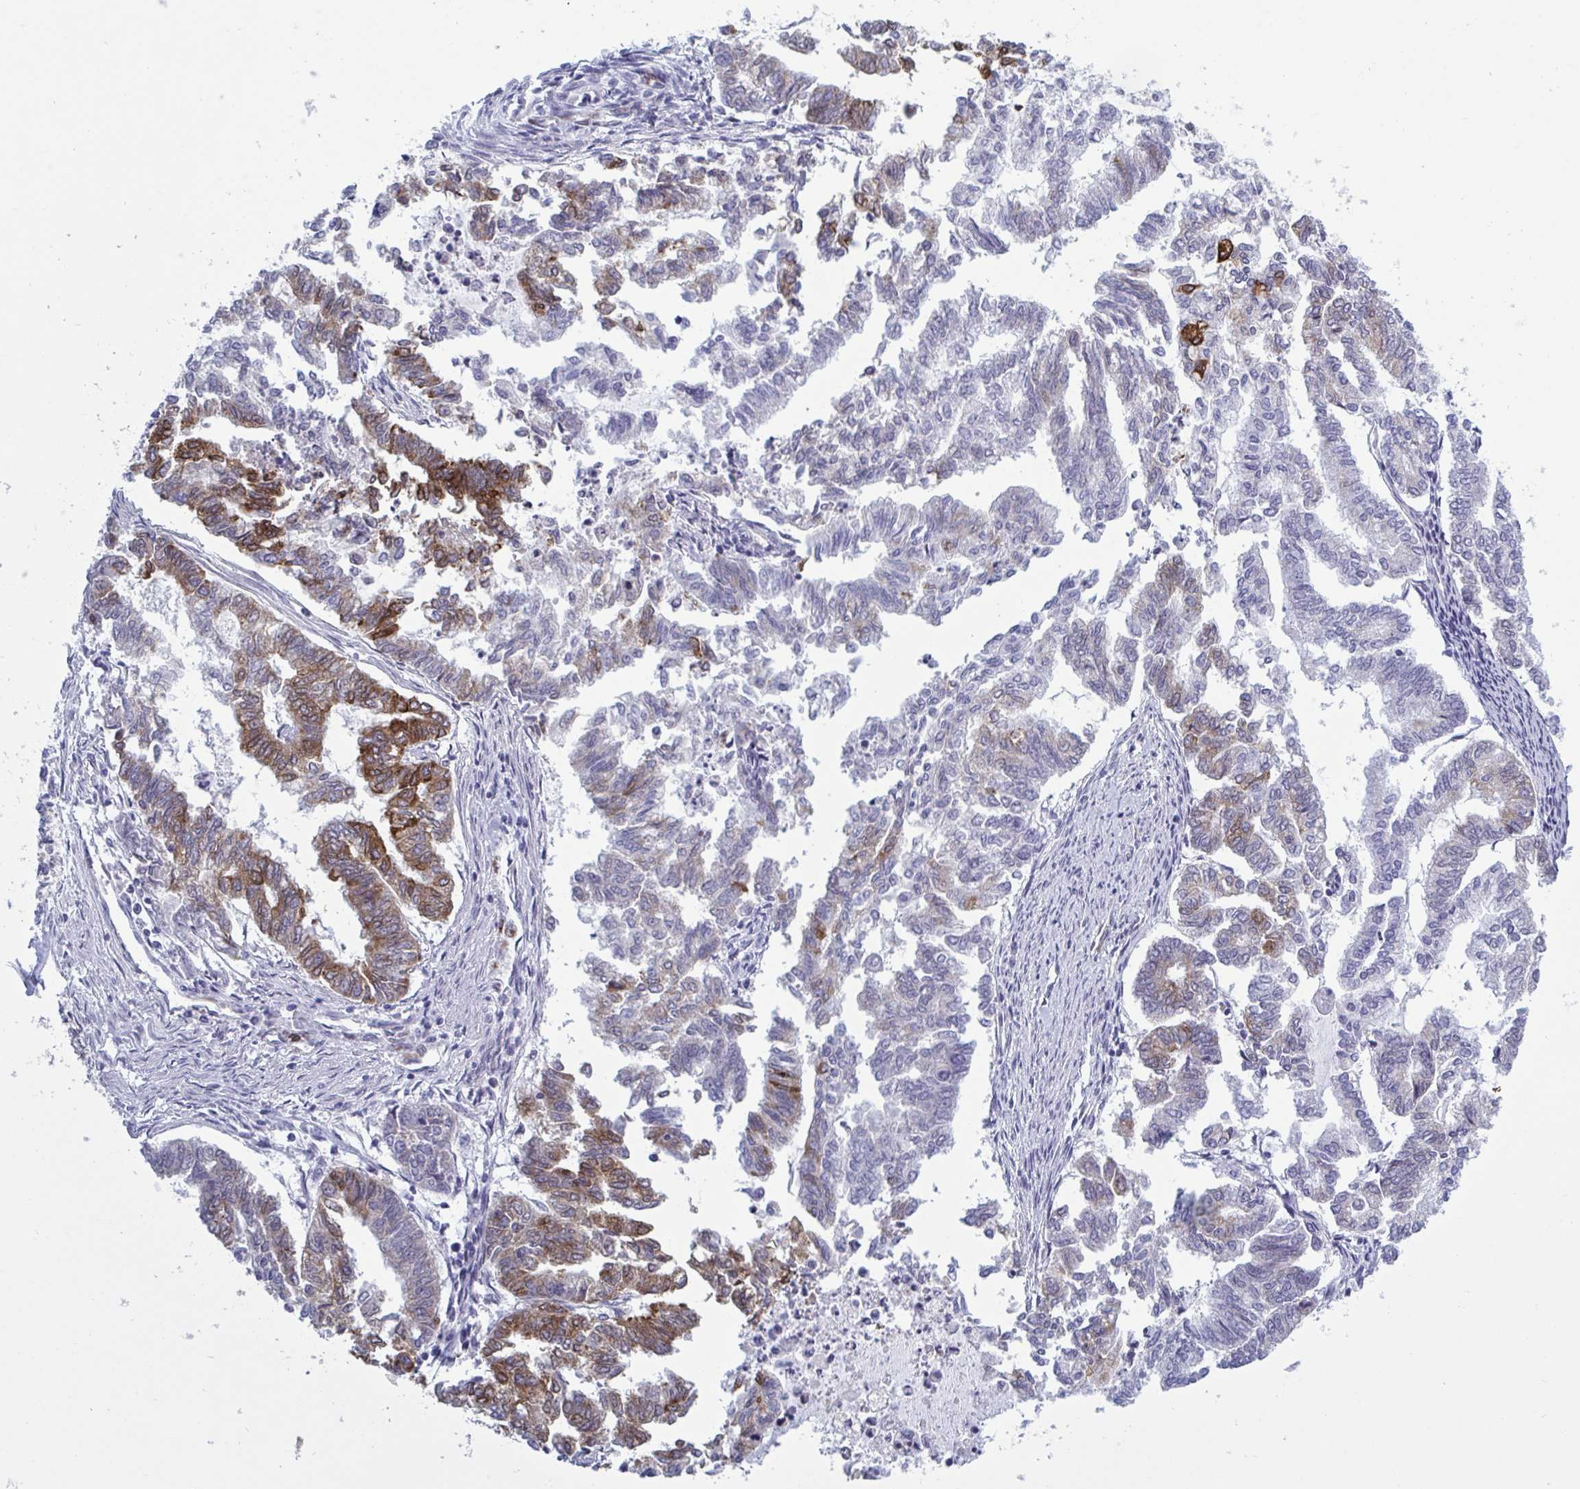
{"staining": {"intensity": "moderate", "quantity": "<25%", "location": "cytoplasmic/membranous"}, "tissue": "endometrial cancer", "cell_type": "Tumor cells", "image_type": "cancer", "snomed": [{"axis": "morphology", "description": "Adenocarcinoma, NOS"}, {"axis": "topography", "description": "Endometrium"}], "caption": "Immunohistochemical staining of adenocarcinoma (endometrial) reveals low levels of moderate cytoplasmic/membranous protein positivity in approximately <25% of tumor cells. (Brightfield microscopy of DAB IHC at high magnification).", "gene": "HSD11B2", "patient": {"sex": "female", "age": 79}}